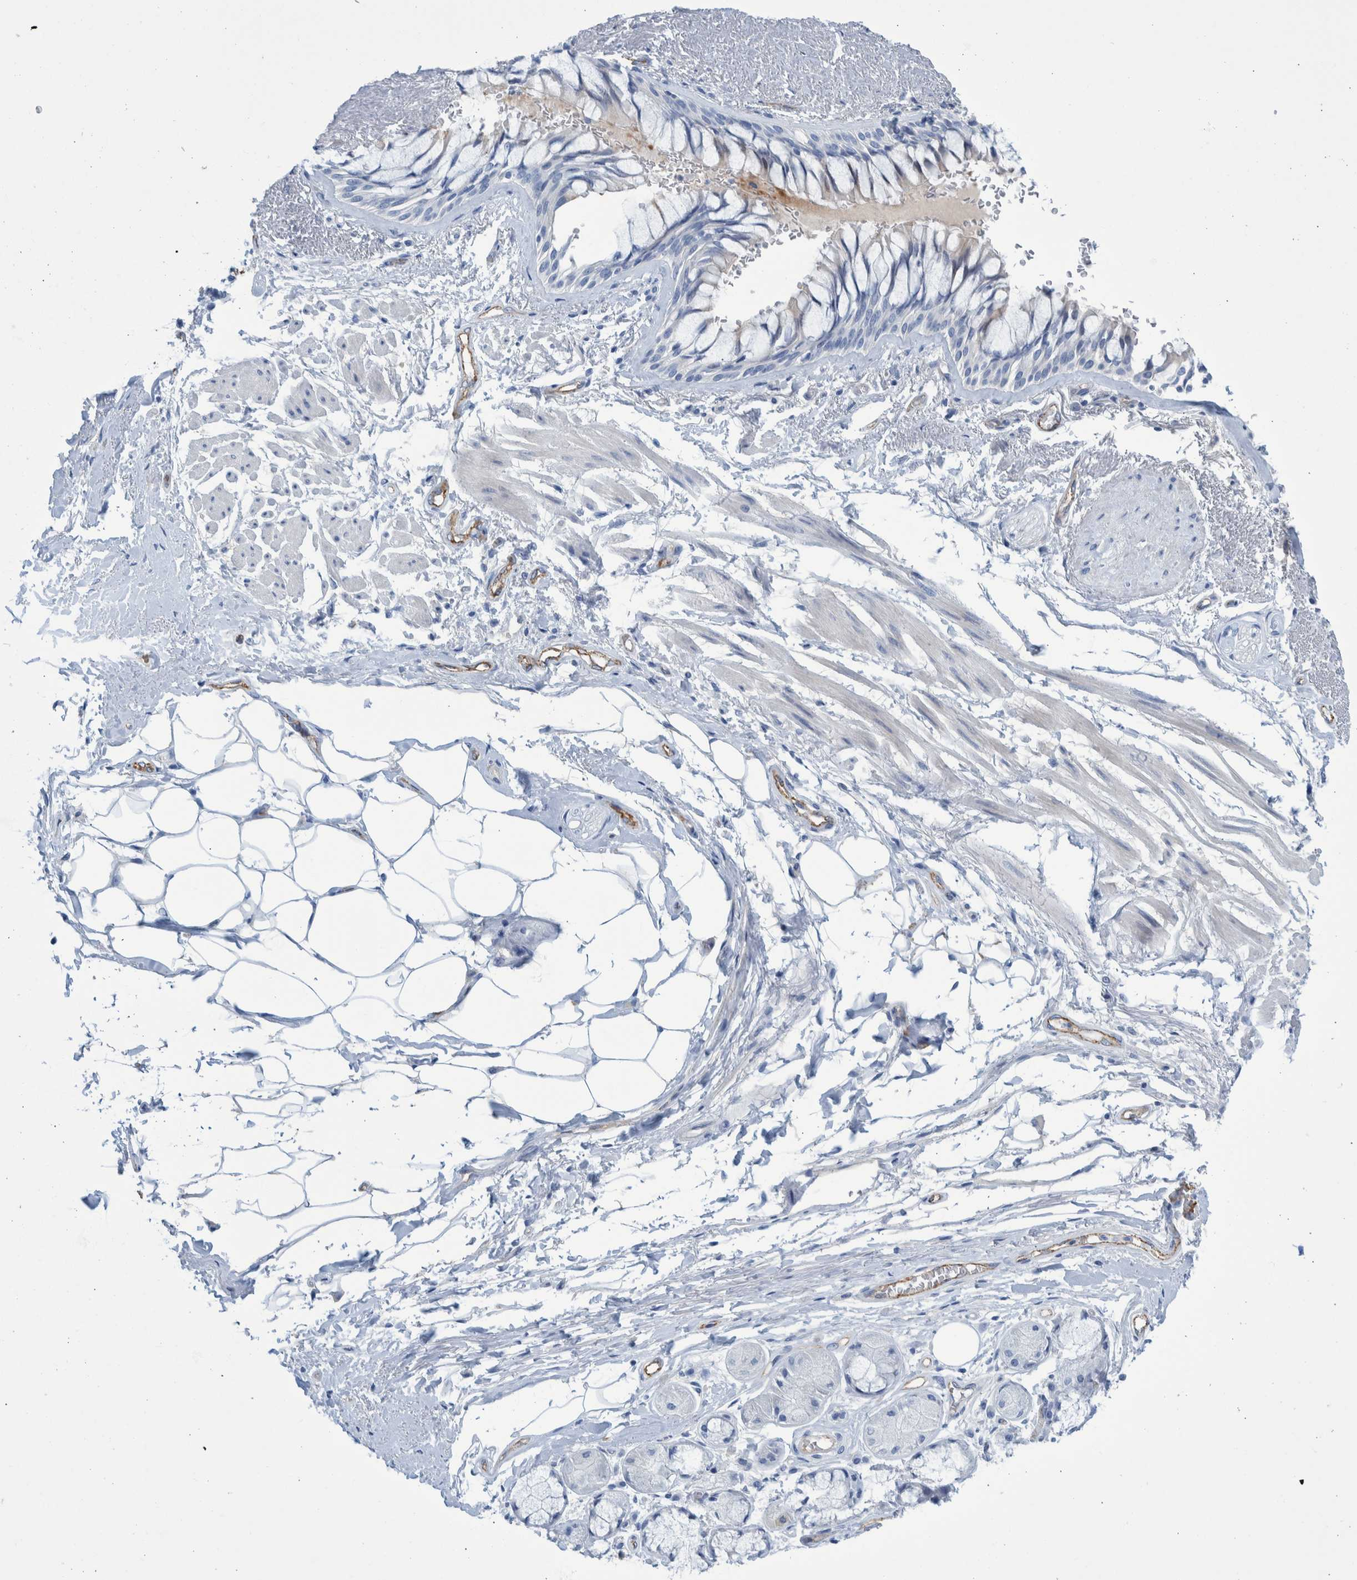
{"staining": {"intensity": "negative", "quantity": "none", "location": "none"}, "tissue": "bronchus", "cell_type": "Respiratory epithelial cells", "image_type": "normal", "snomed": [{"axis": "morphology", "description": "Normal tissue, NOS"}, {"axis": "topography", "description": "Bronchus"}], "caption": "This is an immunohistochemistry image of unremarkable bronchus. There is no positivity in respiratory epithelial cells.", "gene": "SLC34A3", "patient": {"sex": "male", "age": 66}}